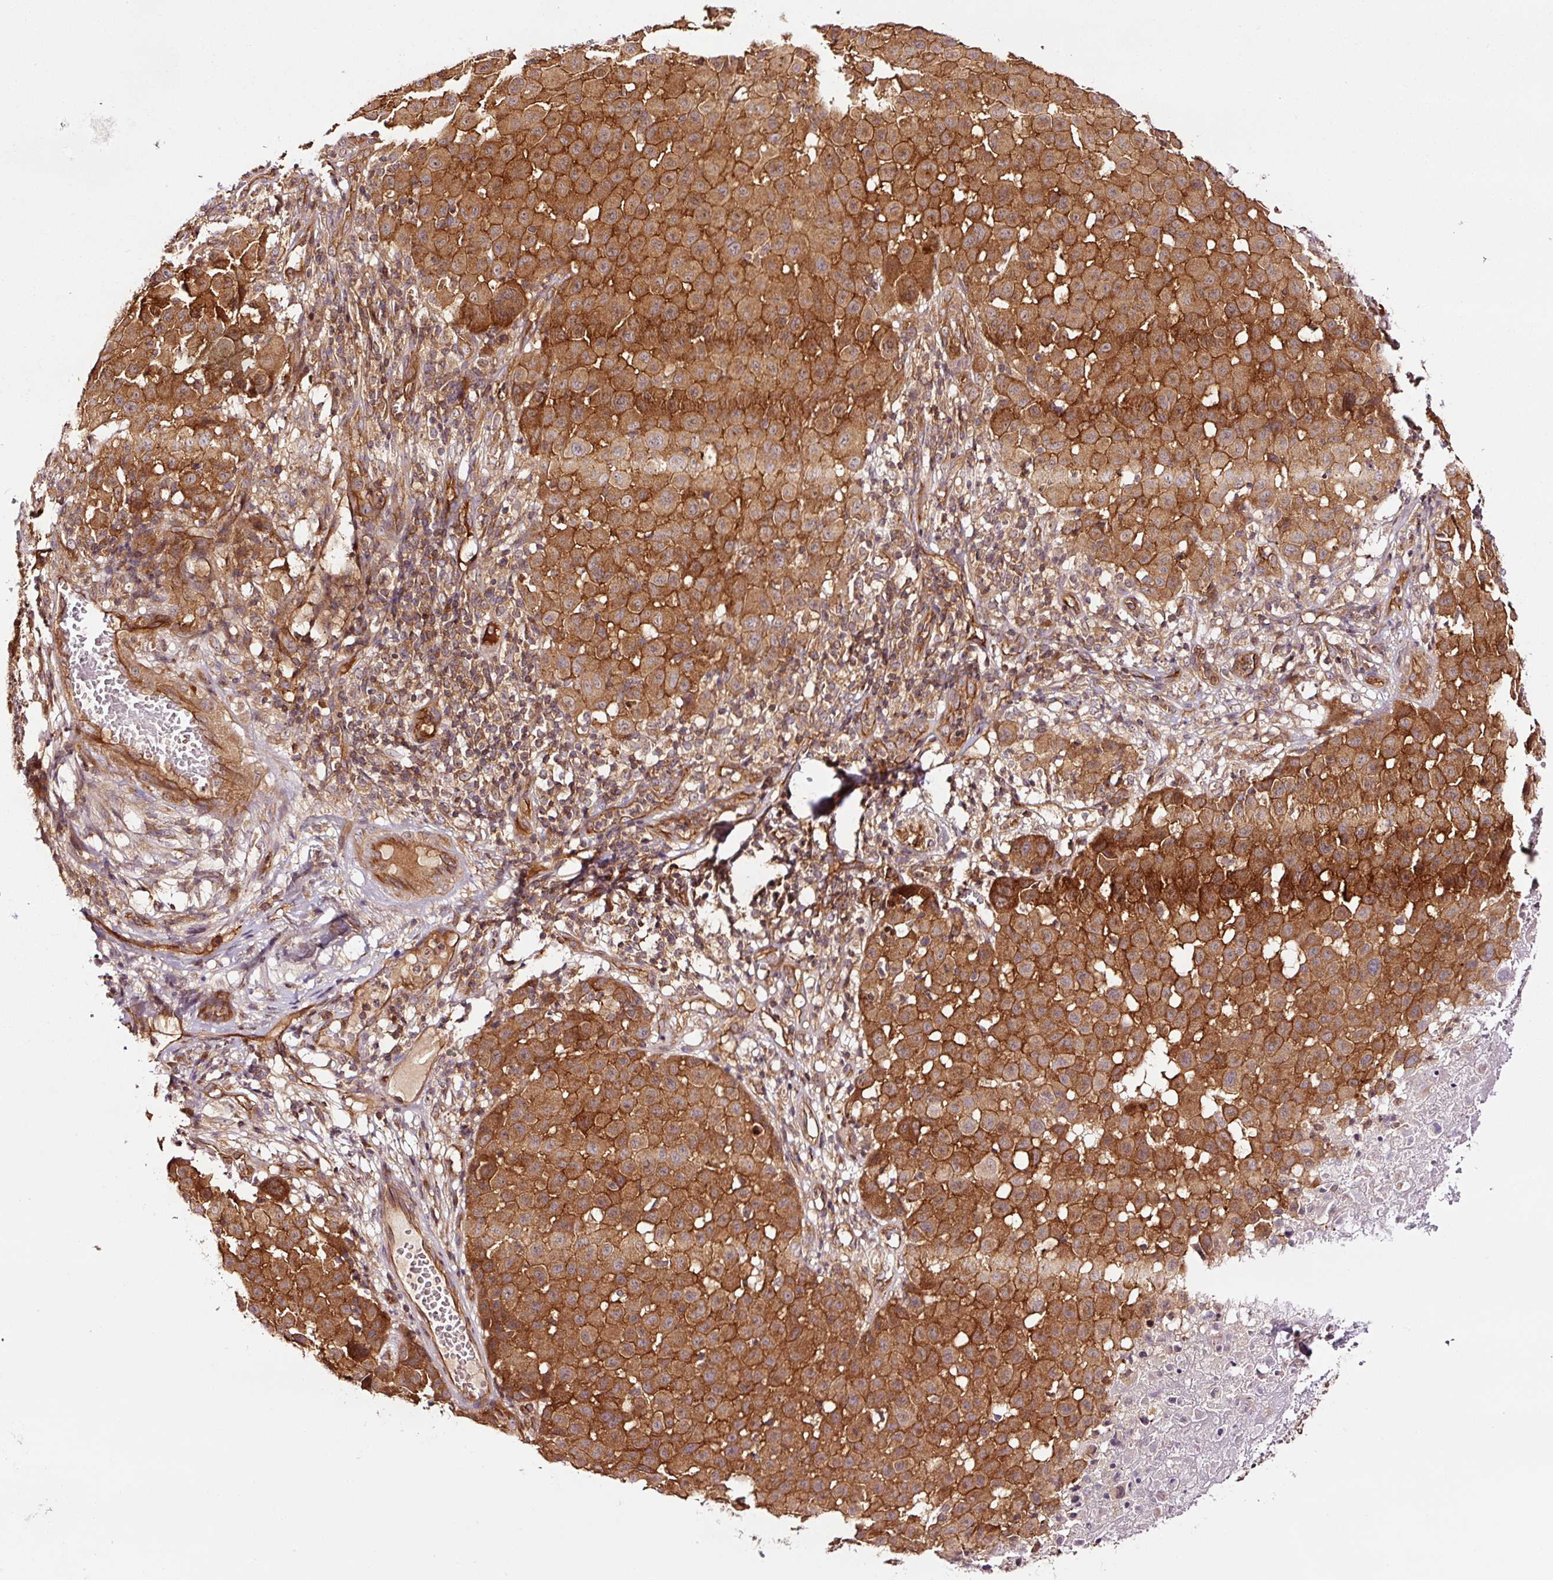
{"staining": {"intensity": "moderate", "quantity": ">75%", "location": "cytoplasmic/membranous"}, "tissue": "melanoma", "cell_type": "Tumor cells", "image_type": "cancer", "snomed": [{"axis": "morphology", "description": "Malignant melanoma, NOS"}, {"axis": "topography", "description": "Skin"}], "caption": "Immunohistochemistry photomicrograph of neoplastic tissue: malignant melanoma stained using immunohistochemistry shows medium levels of moderate protein expression localized specifically in the cytoplasmic/membranous of tumor cells, appearing as a cytoplasmic/membranous brown color.", "gene": "METAP1", "patient": {"sex": "male", "age": 73}}